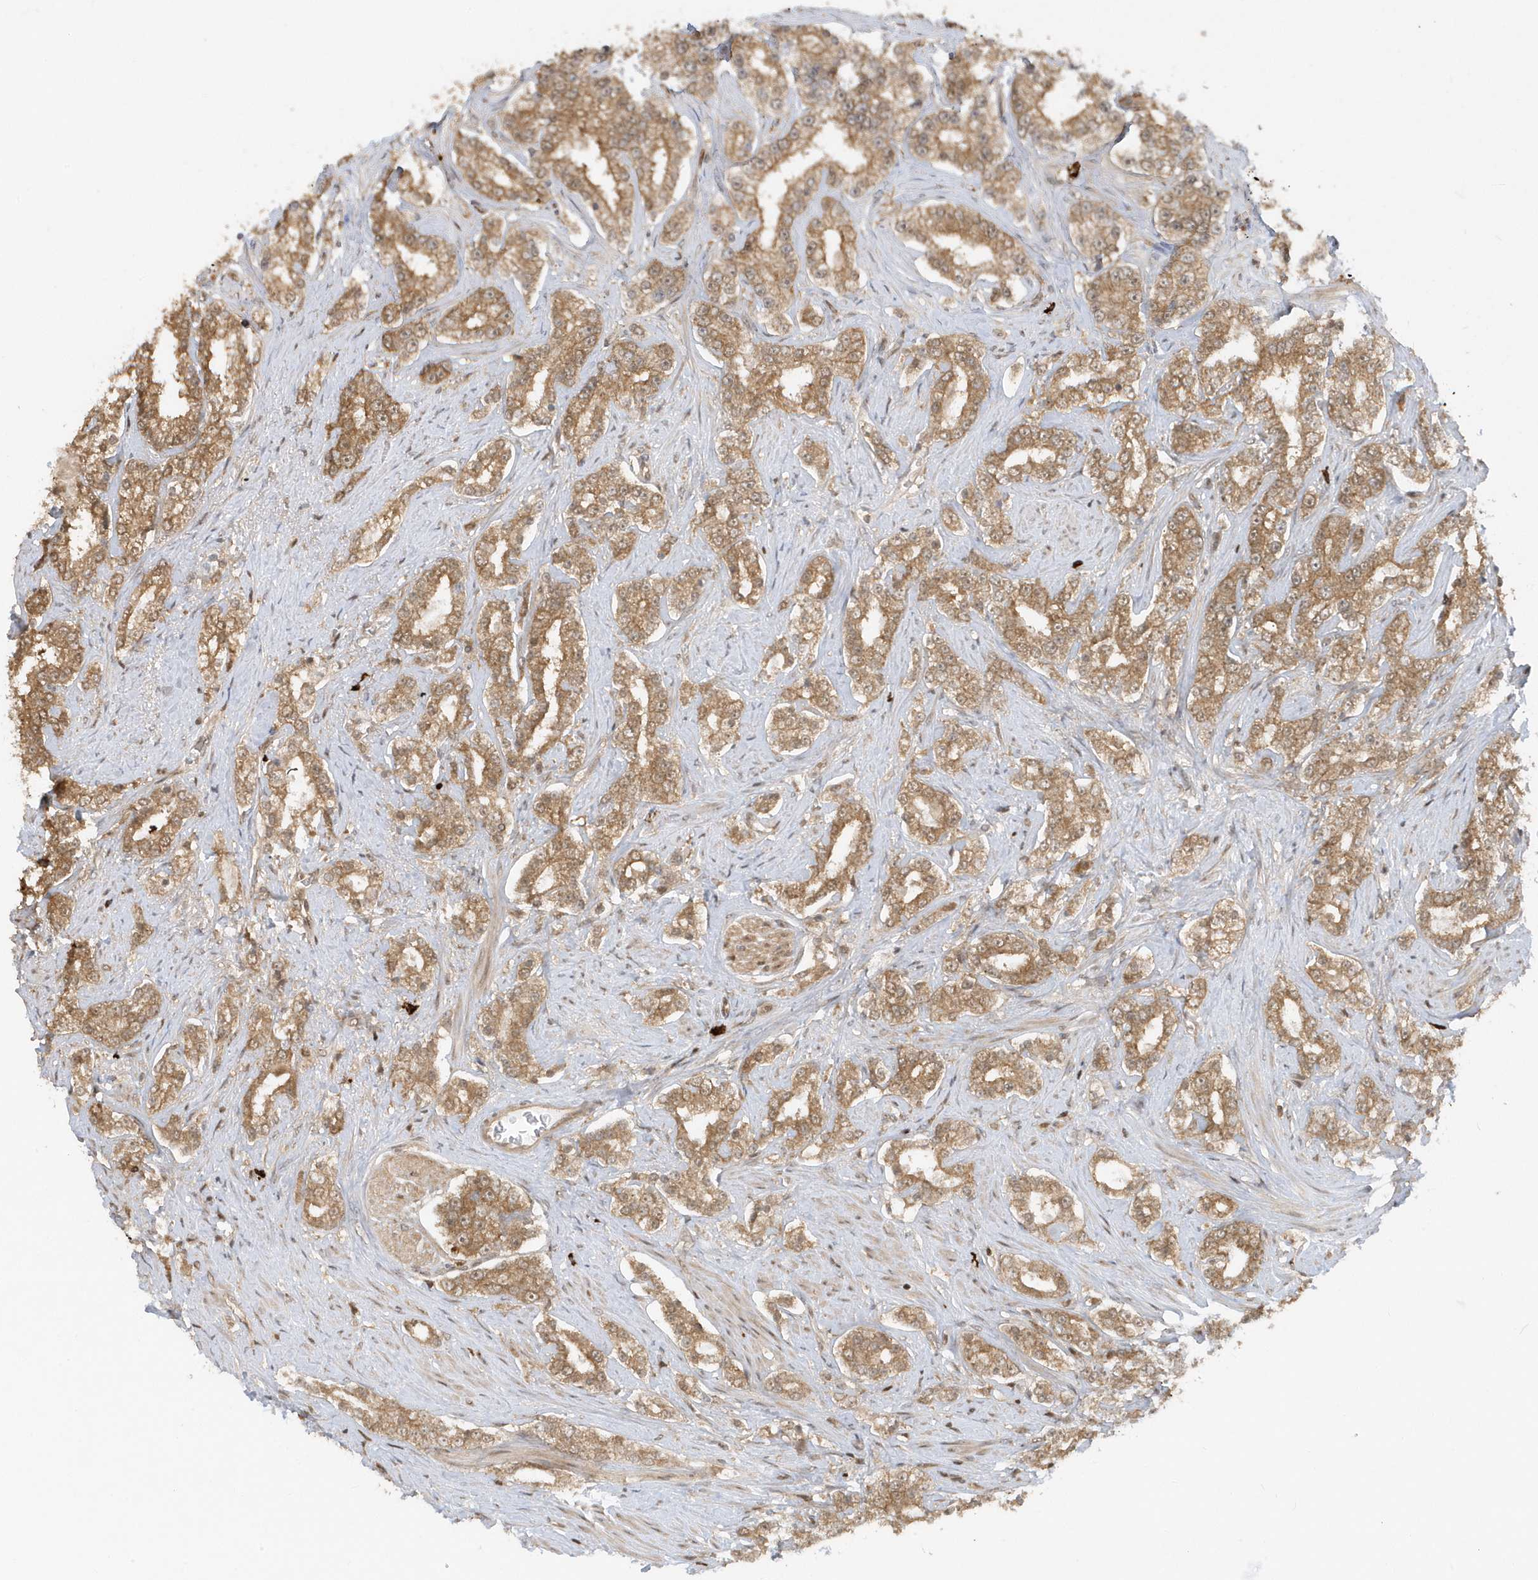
{"staining": {"intensity": "moderate", "quantity": ">75%", "location": "cytoplasmic/membranous,nuclear"}, "tissue": "prostate cancer", "cell_type": "Tumor cells", "image_type": "cancer", "snomed": [{"axis": "morphology", "description": "Normal tissue, NOS"}, {"axis": "morphology", "description": "Adenocarcinoma, High grade"}, {"axis": "topography", "description": "Prostate"}], "caption": "A brown stain highlights moderate cytoplasmic/membranous and nuclear expression of a protein in human prostate adenocarcinoma (high-grade) tumor cells.", "gene": "PPP1R7", "patient": {"sex": "male", "age": 83}}